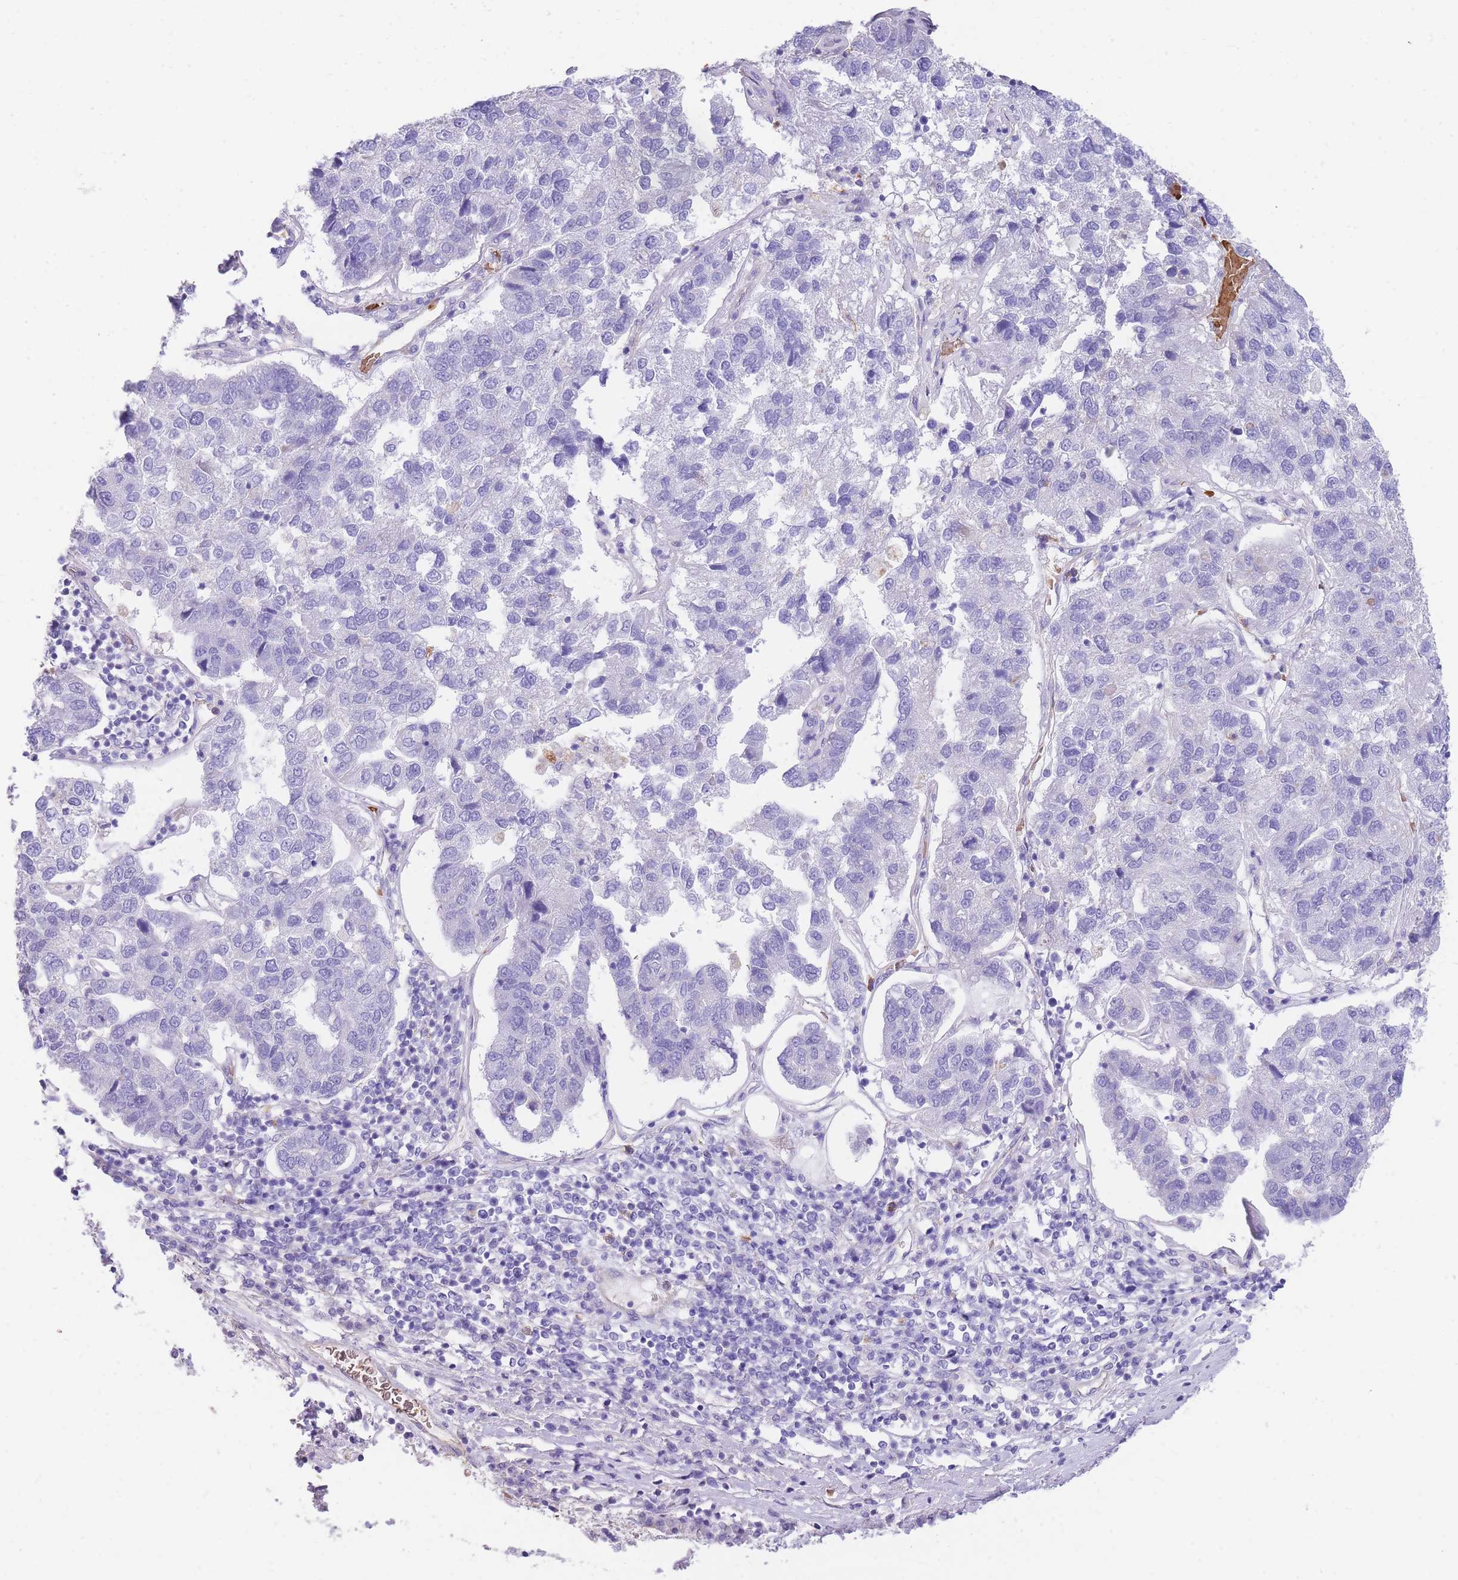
{"staining": {"intensity": "negative", "quantity": "none", "location": "none"}, "tissue": "pancreatic cancer", "cell_type": "Tumor cells", "image_type": "cancer", "snomed": [{"axis": "morphology", "description": "Adenocarcinoma, NOS"}, {"axis": "topography", "description": "Pancreas"}], "caption": "Tumor cells show no significant protein expression in pancreatic cancer.", "gene": "ANKRD53", "patient": {"sex": "female", "age": 61}}